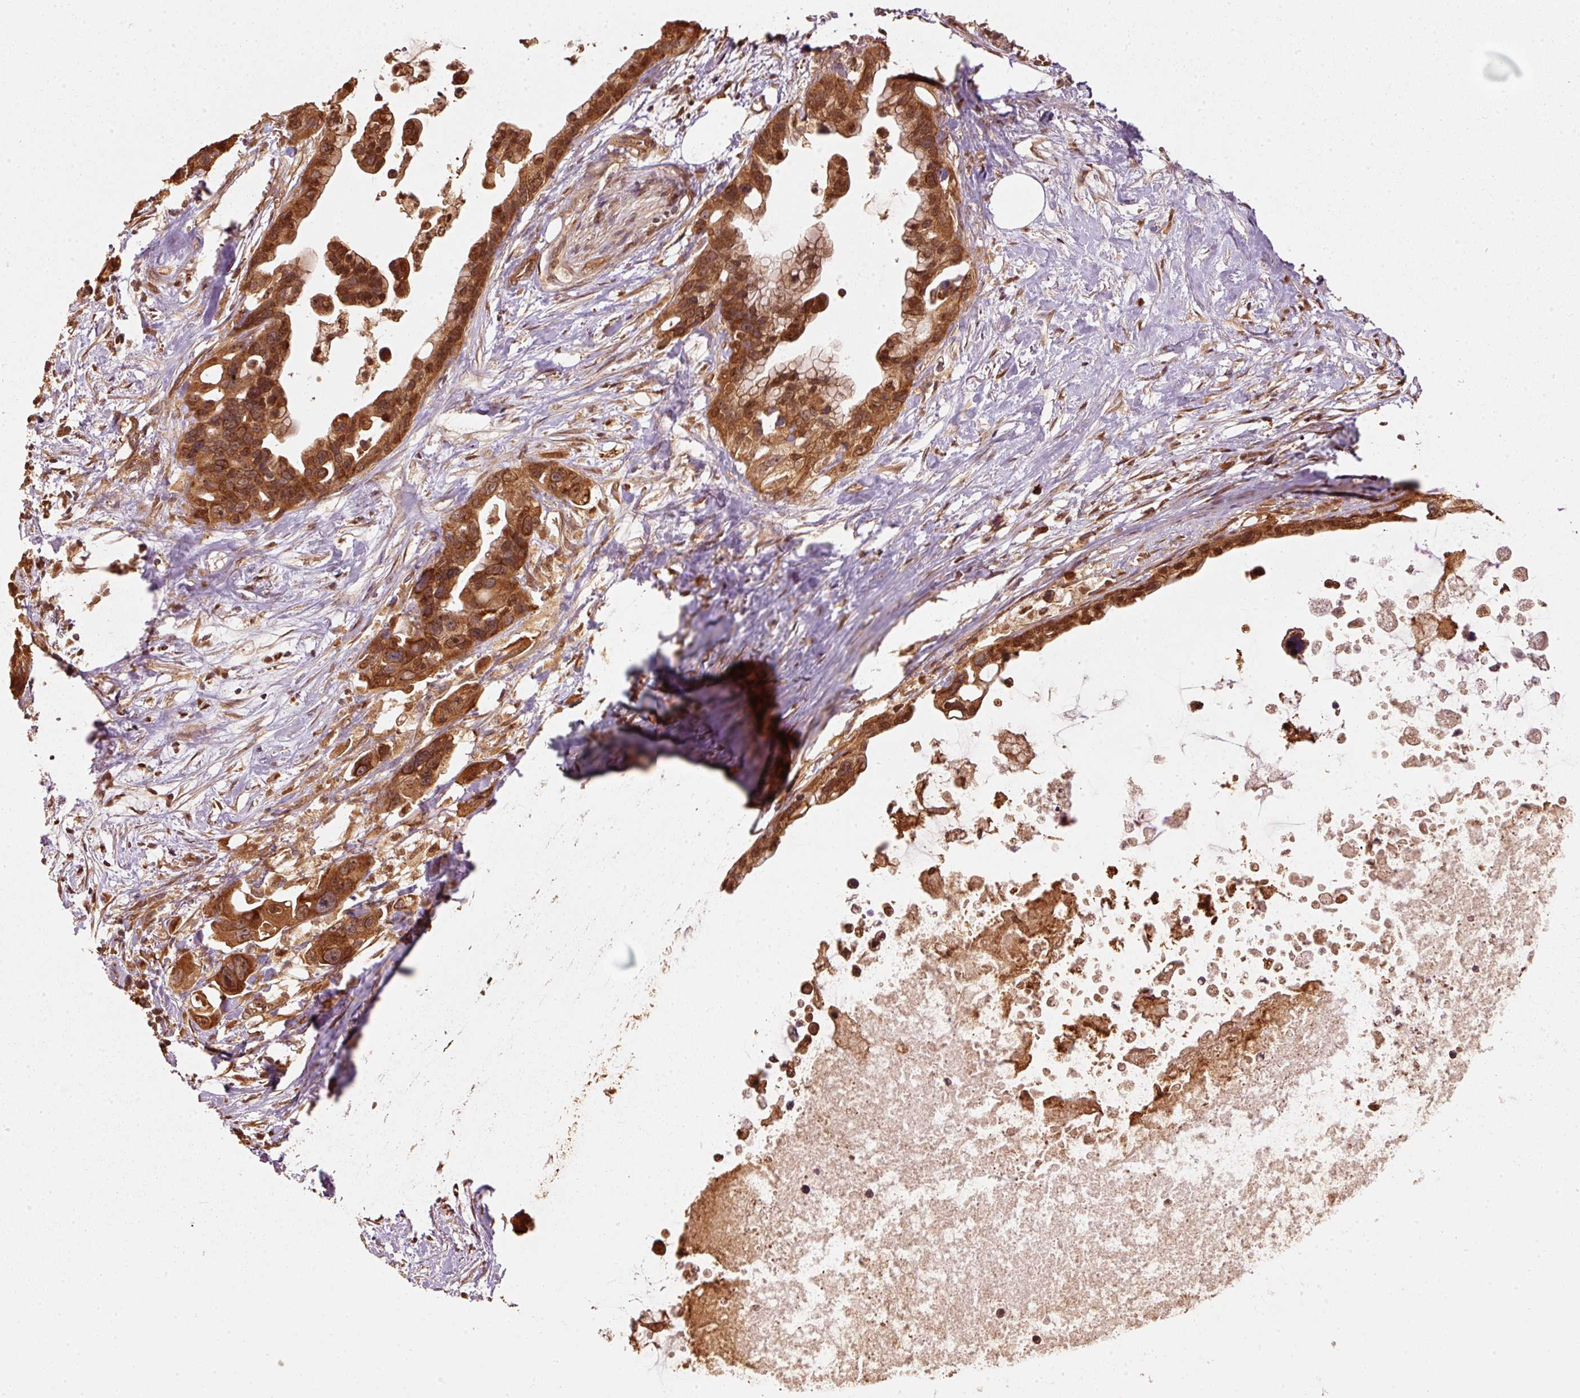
{"staining": {"intensity": "strong", "quantity": ">75%", "location": "cytoplasmic/membranous,nuclear"}, "tissue": "pancreatic cancer", "cell_type": "Tumor cells", "image_type": "cancer", "snomed": [{"axis": "morphology", "description": "Adenocarcinoma, NOS"}, {"axis": "topography", "description": "Pancreas"}], "caption": "Immunohistochemistry (IHC) (DAB (3,3'-diaminobenzidine)) staining of pancreatic adenocarcinoma reveals strong cytoplasmic/membranous and nuclear protein staining in approximately >75% of tumor cells. The protein is stained brown, and the nuclei are stained in blue (DAB IHC with brightfield microscopy, high magnification).", "gene": "STAU1", "patient": {"sex": "female", "age": 83}}